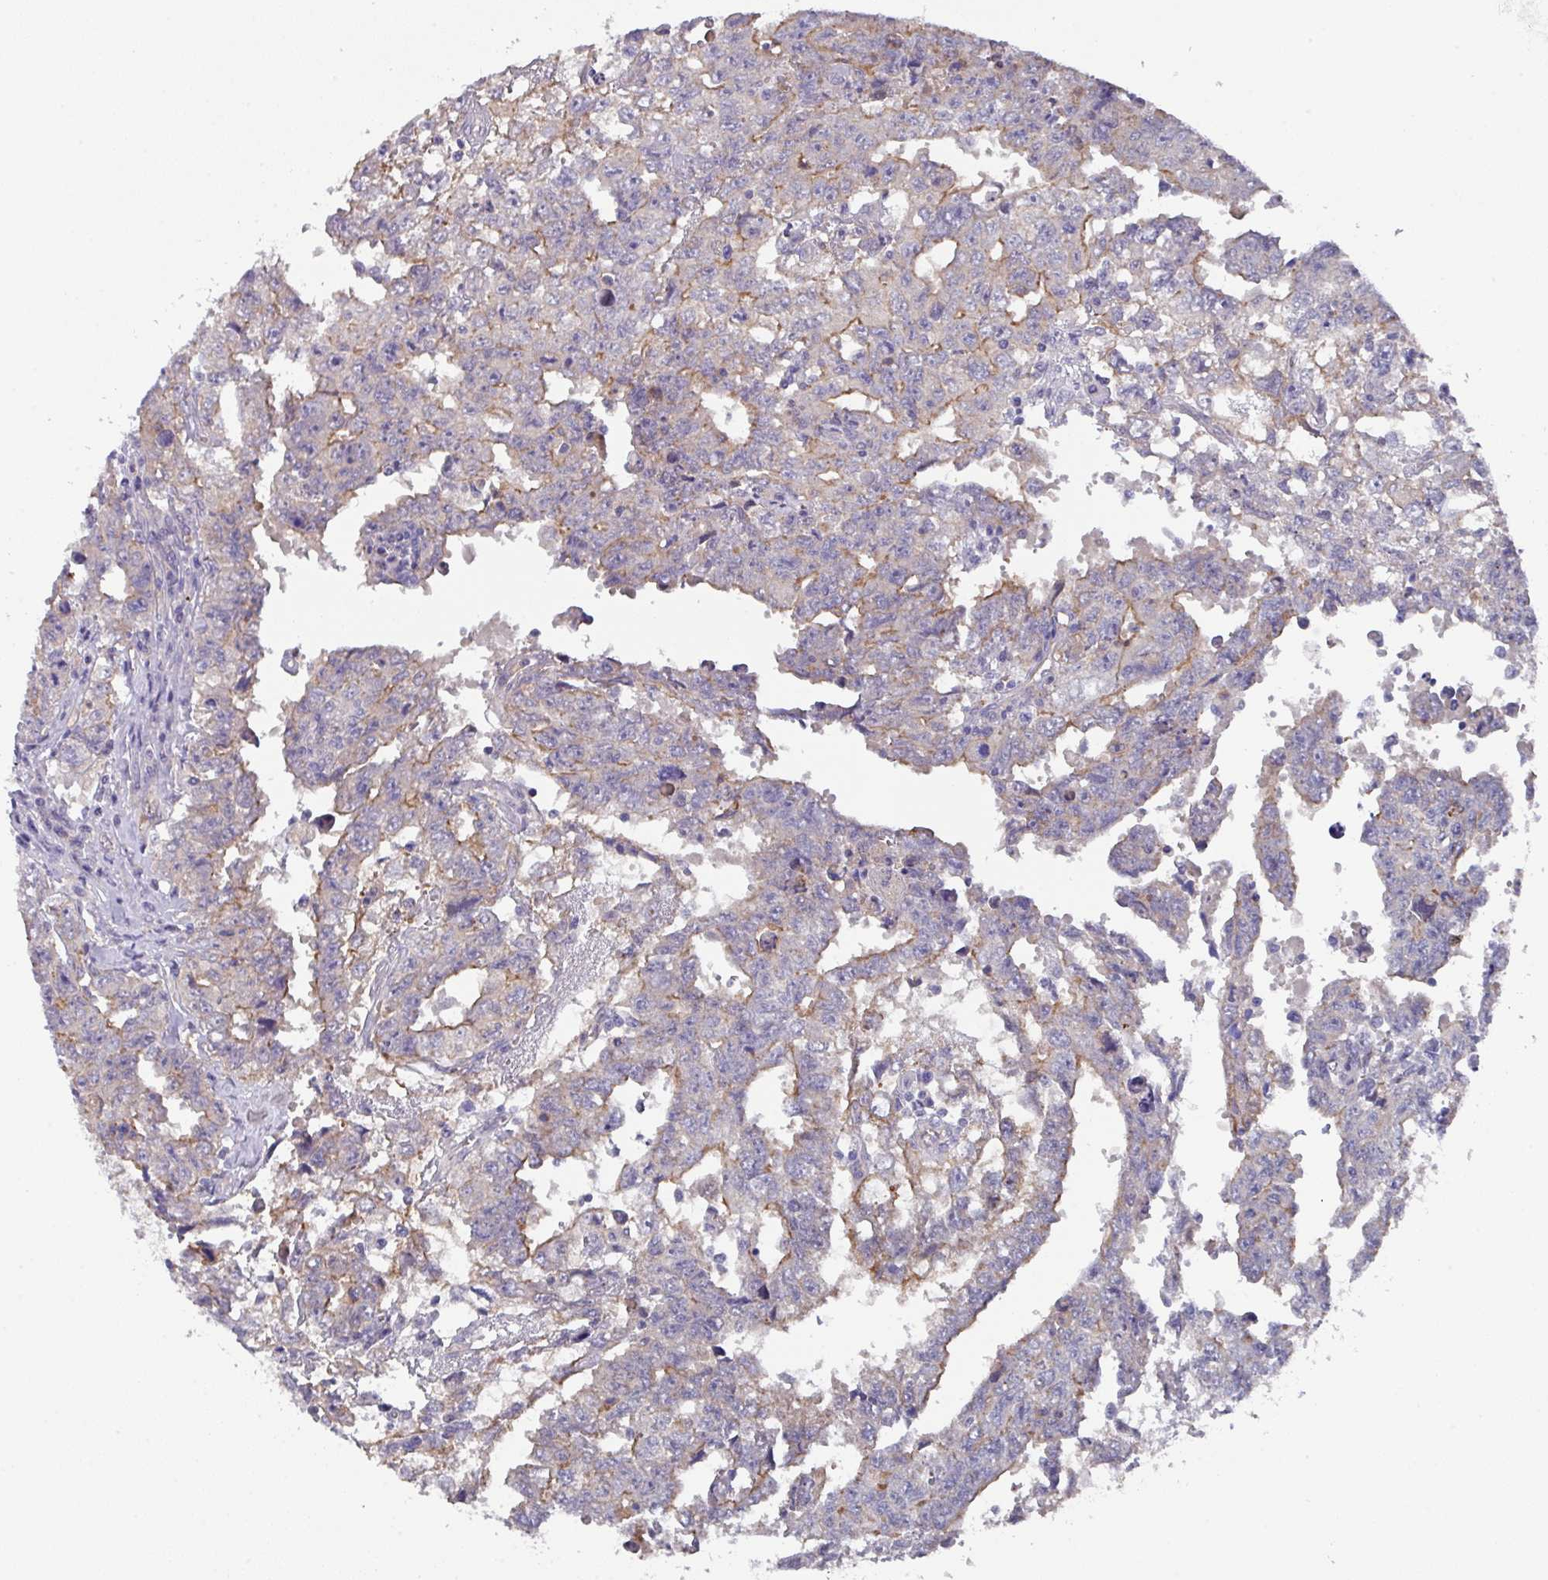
{"staining": {"intensity": "moderate", "quantity": "<25%", "location": "cytoplasmic/membranous"}, "tissue": "testis cancer", "cell_type": "Tumor cells", "image_type": "cancer", "snomed": [{"axis": "morphology", "description": "Carcinoma, Embryonal, NOS"}, {"axis": "topography", "description": "Testis"}], "caption": "Testis cancer (embryonal carcinoma) stained for a protein (brown) displays moderate cytoplasmic/membranous positive staining in approximately <25% of tumor cells.", "gene": "PRR5", "patient": {"sex": "male", "age": 24}}